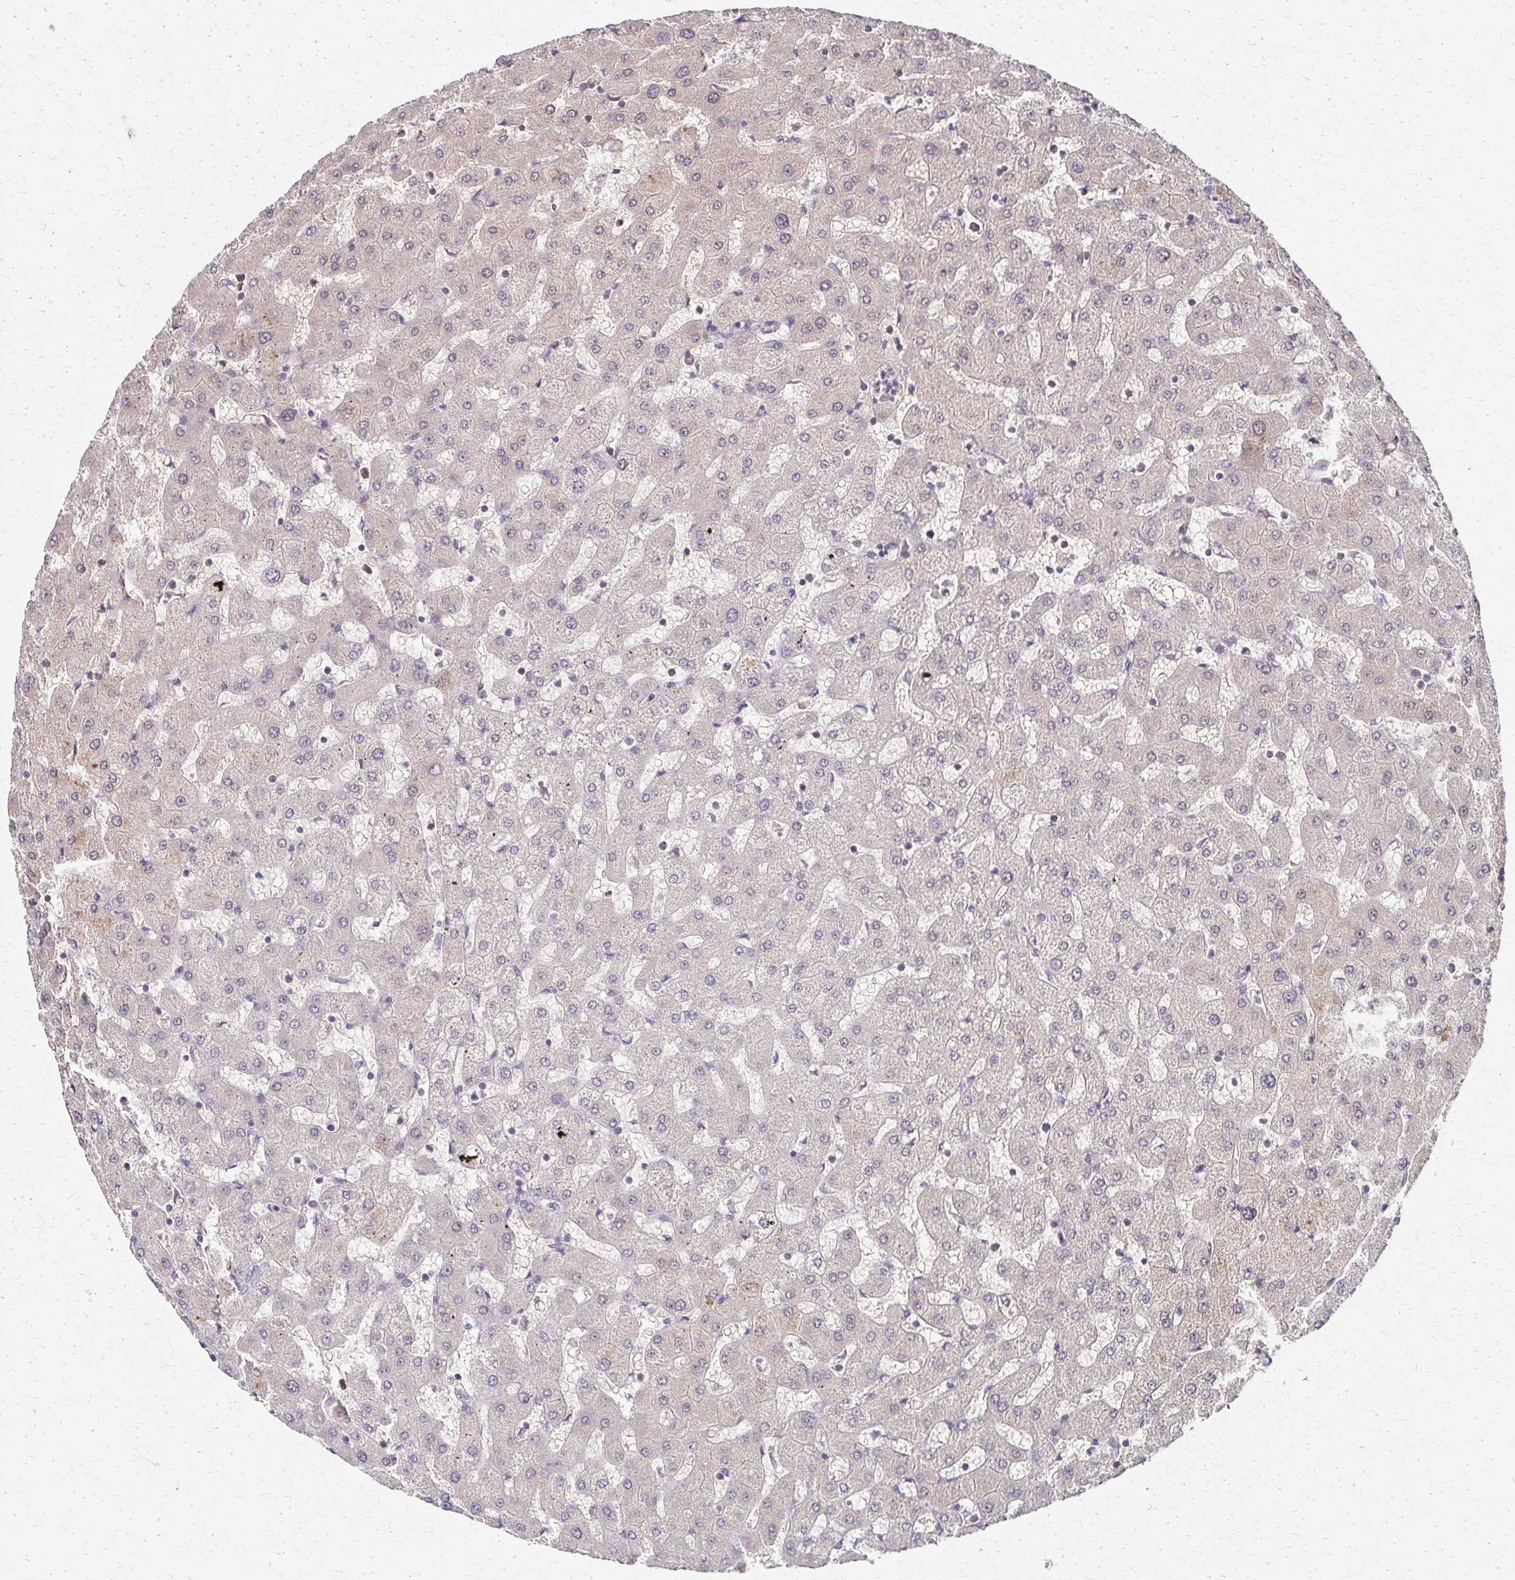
{"staining": {"intensity": "weak", "quantity": "<25%", "location": "cytoplasmic/membranous"}, "tissue": "liver", "cell_type": "Cholangiocytes", "image_type": "normal", "snomed": [{"axis": "morphology", "description": "Normal tissue, NOS"}, {"axis": "topography", "description": "Liver"}], "caption": "The immunohistochemistry image has no significant expression in cholangiocytes of liver.", "gene": "EOLA1", "patient": {"sex": "female", "age": 63}}